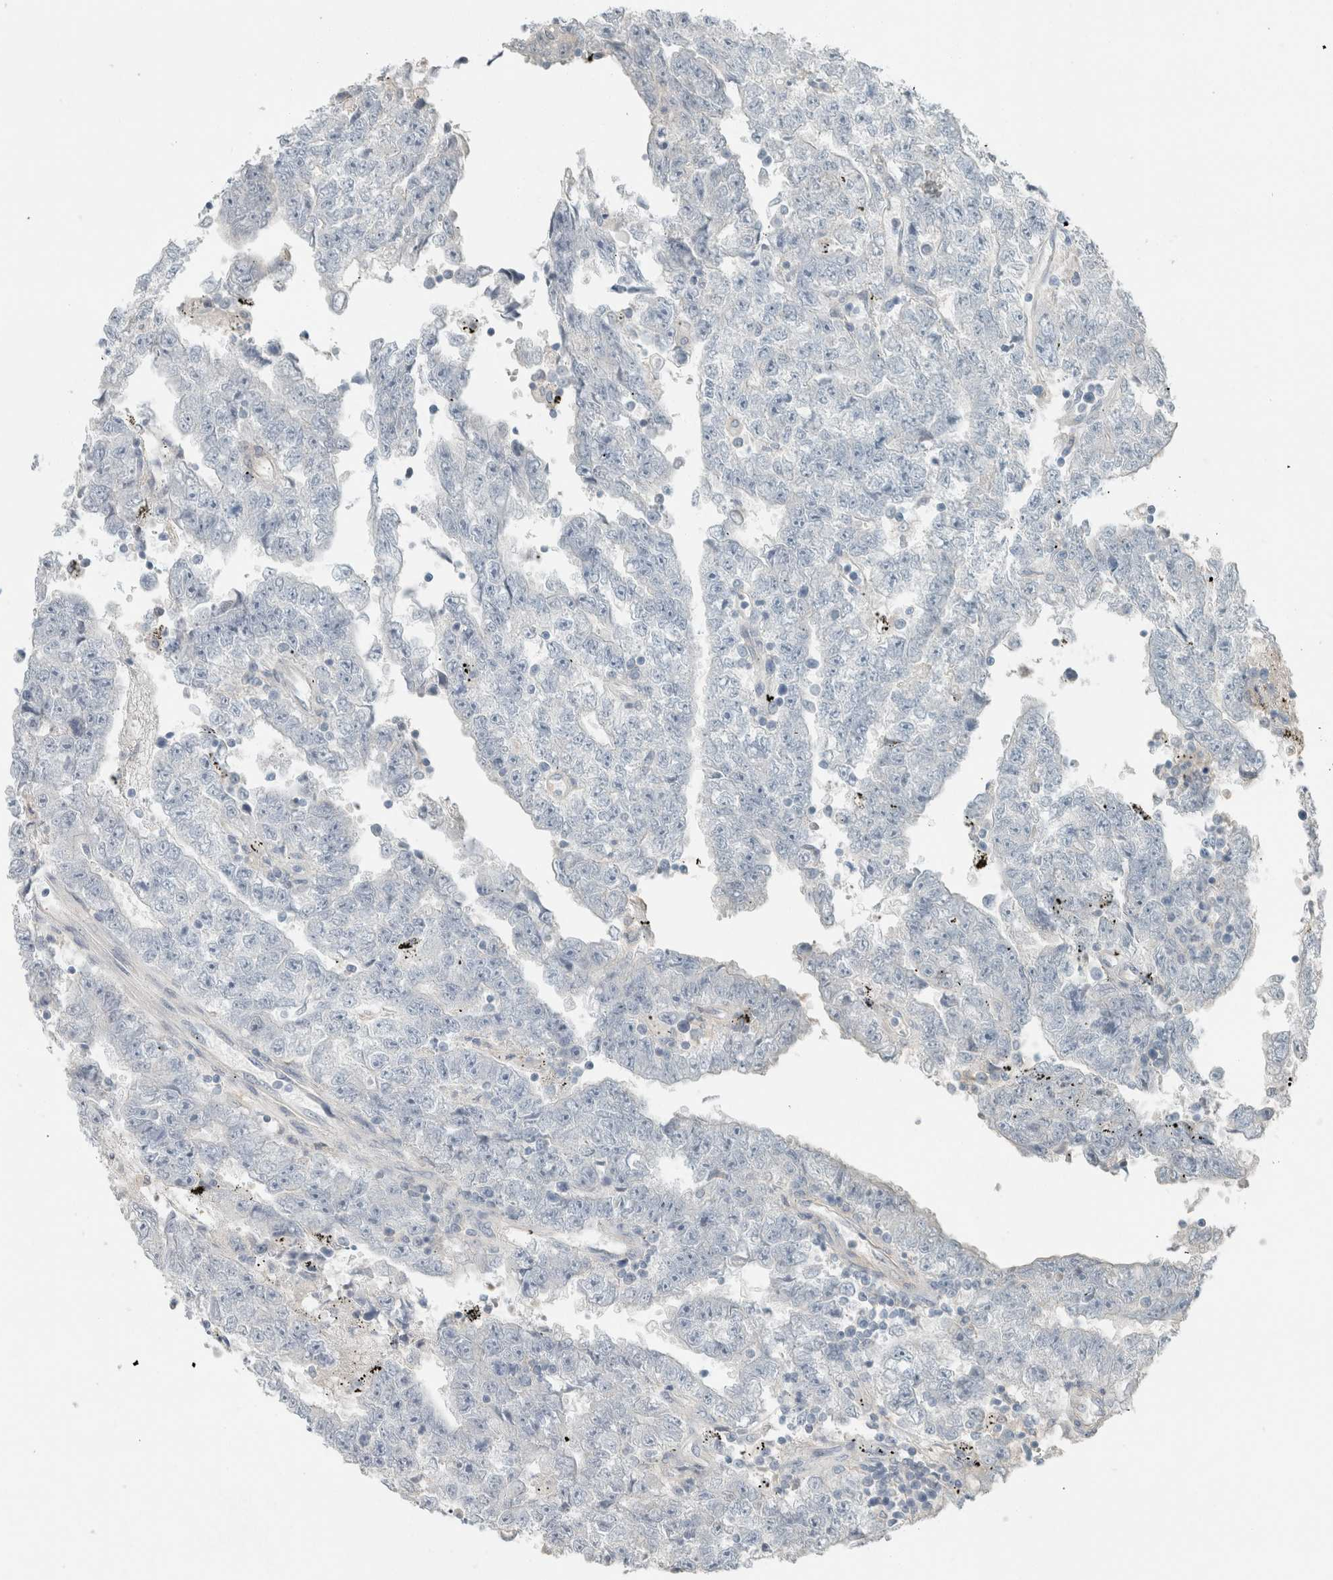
{"staining": {"intensity": "negative", "quantity": "none", "location": "none"}, "tissue": "testis cancer", "cell_type": "Tumor cells", "image_type": "cancer", "snomed": [{"axis": "morphology", "description": "Carcinoma, Embryonal, NOS"}, {"axis": "topography", "description": "Testis"}], "caption": "IHC of testis cancer reveals no positivity in tumor cells.", "gene": "SCIN", "patient": {"sex": "male", "age": 25}}